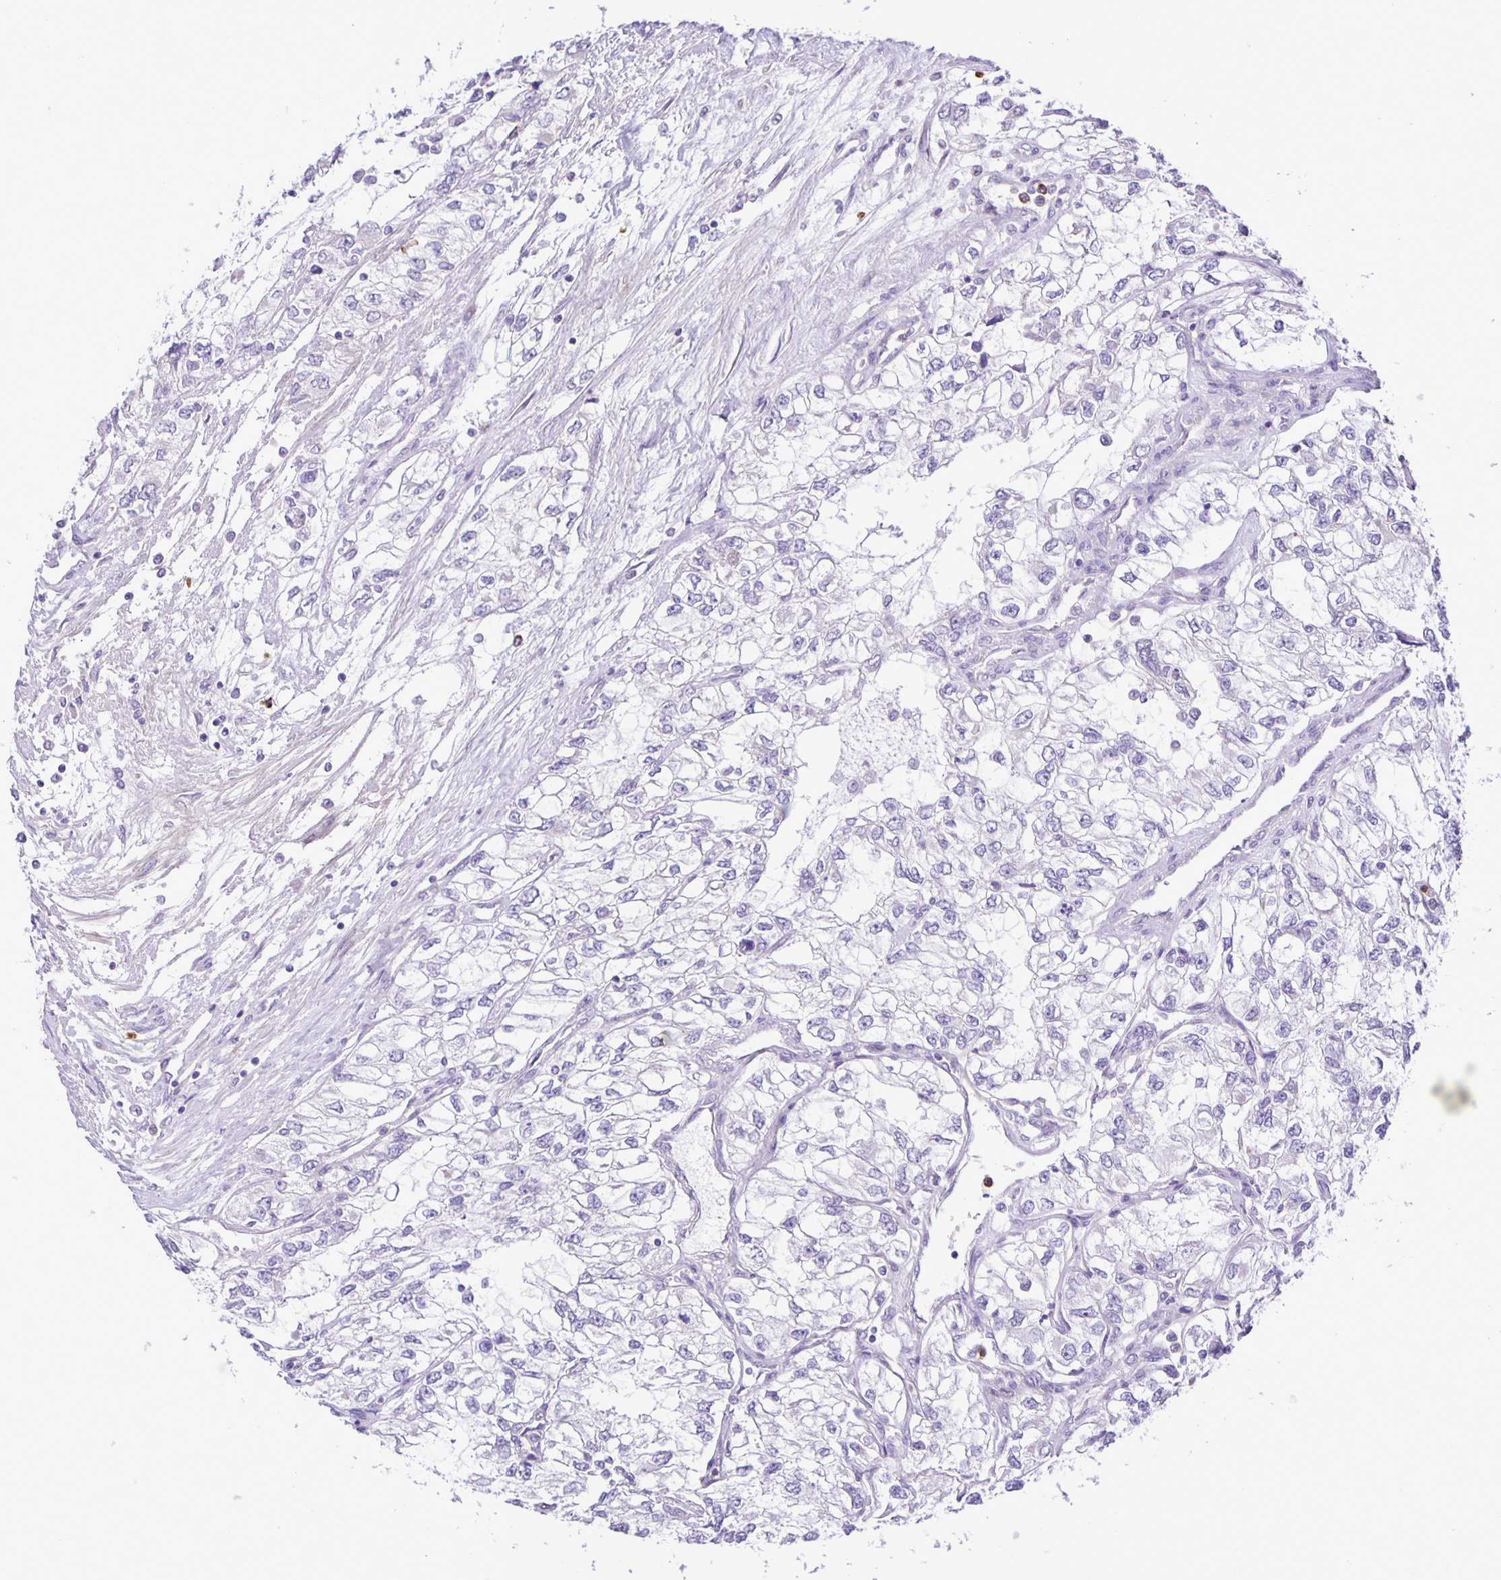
{"staining": {"intensity": "negative", "quantity": "none", "location": "none"}, "tissue": "renal cancer", "cell_type": "Tumor cells", "image_type": "cancer", "snomed": [{"axis": "morphology", "description": "Adenocarcinoma, NOS"}, {"axis": "topography", "description": "Kidney"}], "caption": "An IHC histopathology image of renal adenocarcinoma is shown. There is no staining in tumor cells of renal adenocarcinoma.", "gene": "ADCK1", "patient": {"sex": "female", "age": 59}}